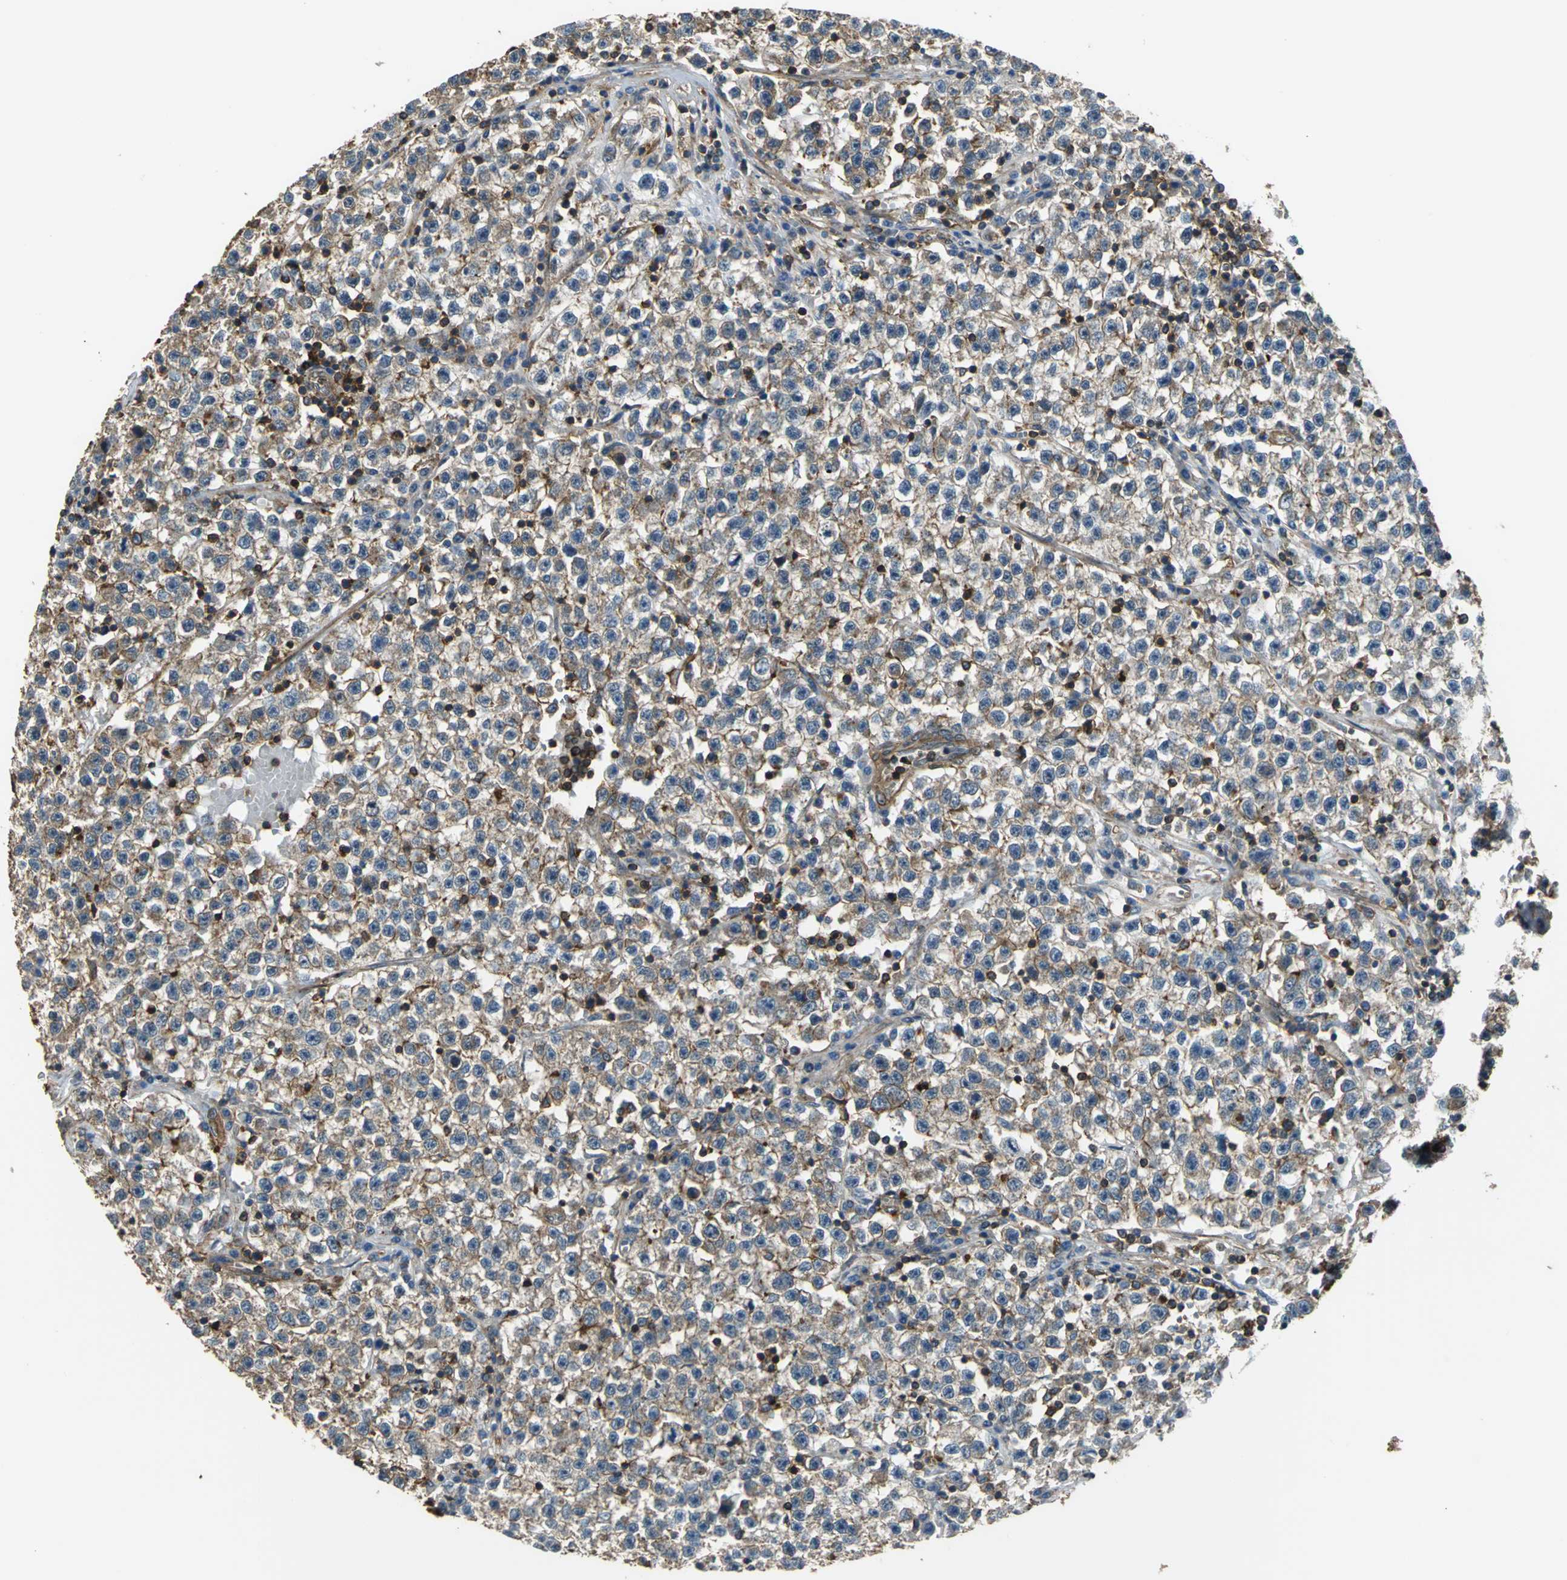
{"staining": {"intensity": "moderate", "quantity": ">75%", "location": "cytoplasmic/membranous"}, "tissue": "testis cancer", "cell_type": "Tumor cells", "image_type": "cancer", "snomed": [{"axis": "morphology", "description": "Seminoma, NOS"}, {"axis": "topography", "description": "Testis"}], "caption": "Human testis cancer (seminoma) stained for a protein (brown) demonstrates moderate cytoplasmic/membranous positive positivity in about >75% of tumor cells.", "gene": "PARVA", "patient": {"sex": "male", "age": 22}}